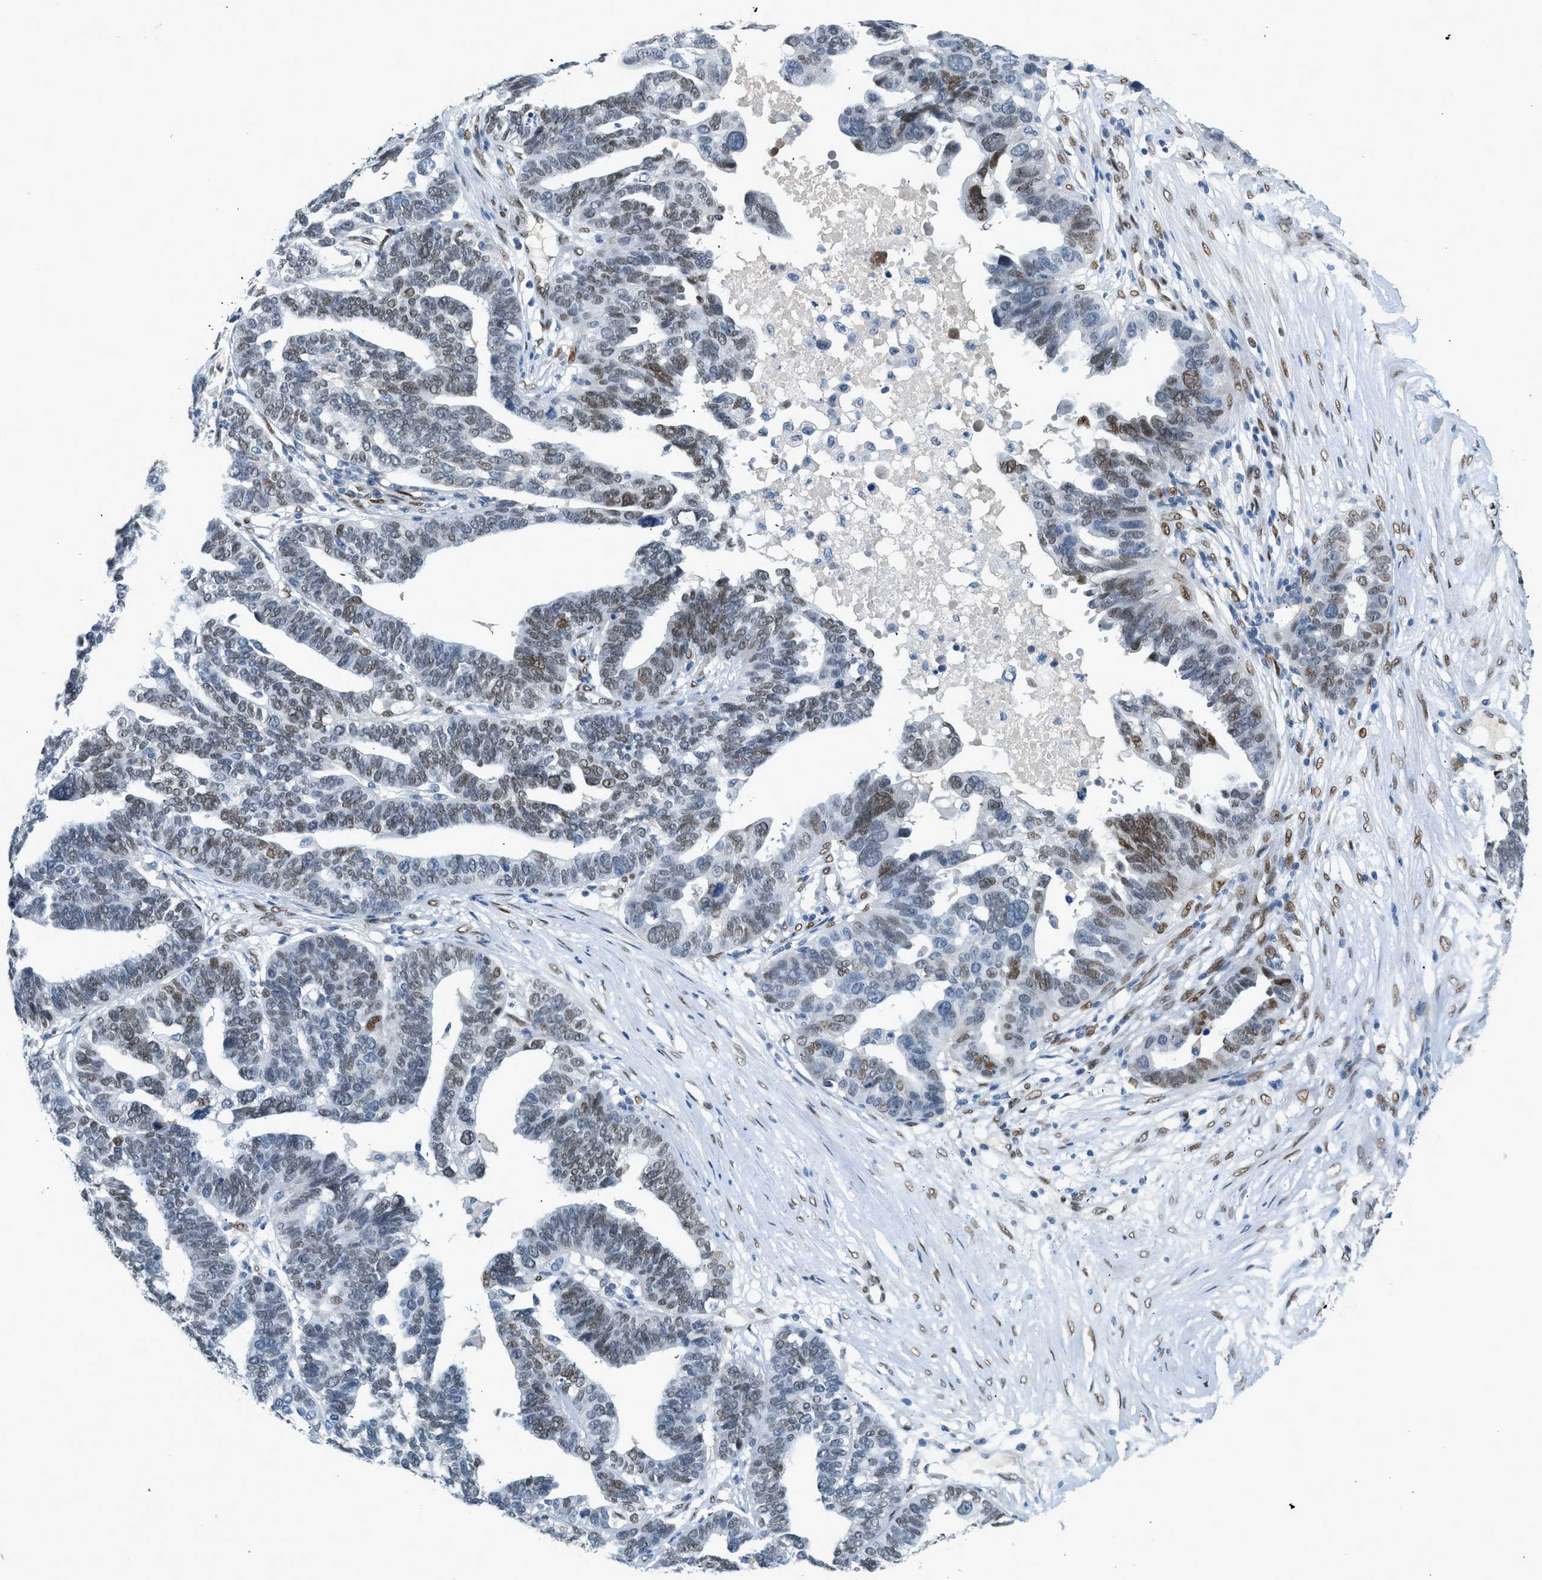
{"staining": {"intensity": "moderate", "quantity": "25%-75%", "location": "nuclear"}, "tissue": "ovarian cancer", "cell_type": "Tumor cells", "image_type": "cancer", "snomed": [{"axis": "morphology", "description": "Cystadenocarcinoma, serous, NOS"}, {"axis": "topography", "description": "Ovary"}], "caption": "This photomicrograph demonstrates immunohistochemistry staining of ovarian serous cystadenocarcinoma, with medium moderate nuclear staining in approximately 25%-75% of tumor cells.", "gene": "ZBTB20", "patient": {"sex": "female", "age": 59}}